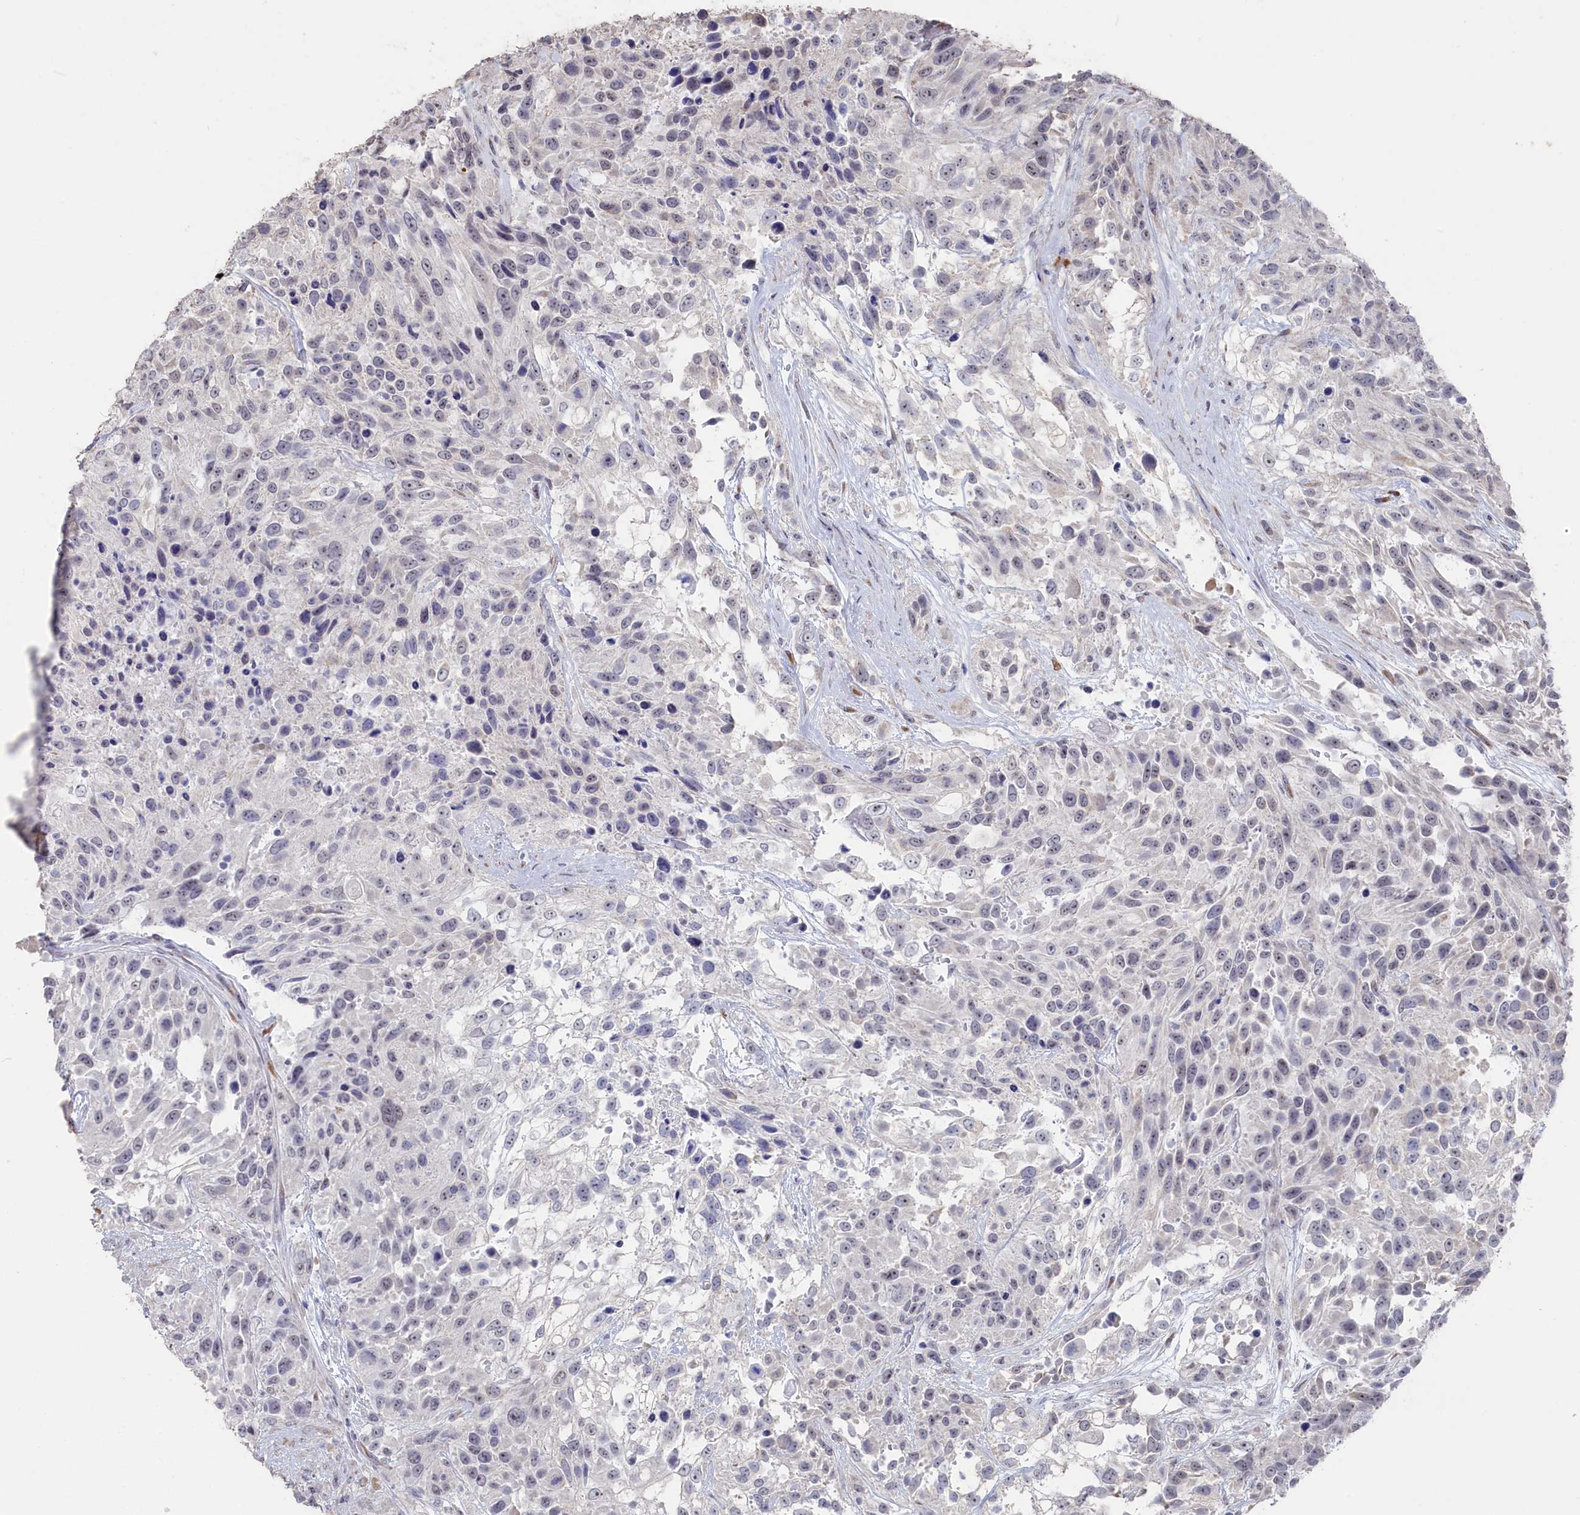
{"staining": {"intensity": "weak", "quantity": "<25%", "location": "nuclear"}, "tissue": "urothelial cancer", "cell_type": "Tumor cells", "image_type": "cancer", "snomed": [{"axis": "morphology", "description": "Urothelial carcinoma, High grade"}, {"axis": "topography", "description": "Urinary bladder"}], "caption": "Immunohistochemistry histopathology image of human urothelial cancer stained for a protein (brown), which displays no expression in tumor cells.", "gene": "SEMG2", "patient": {"sex": "female", "age": 70}}